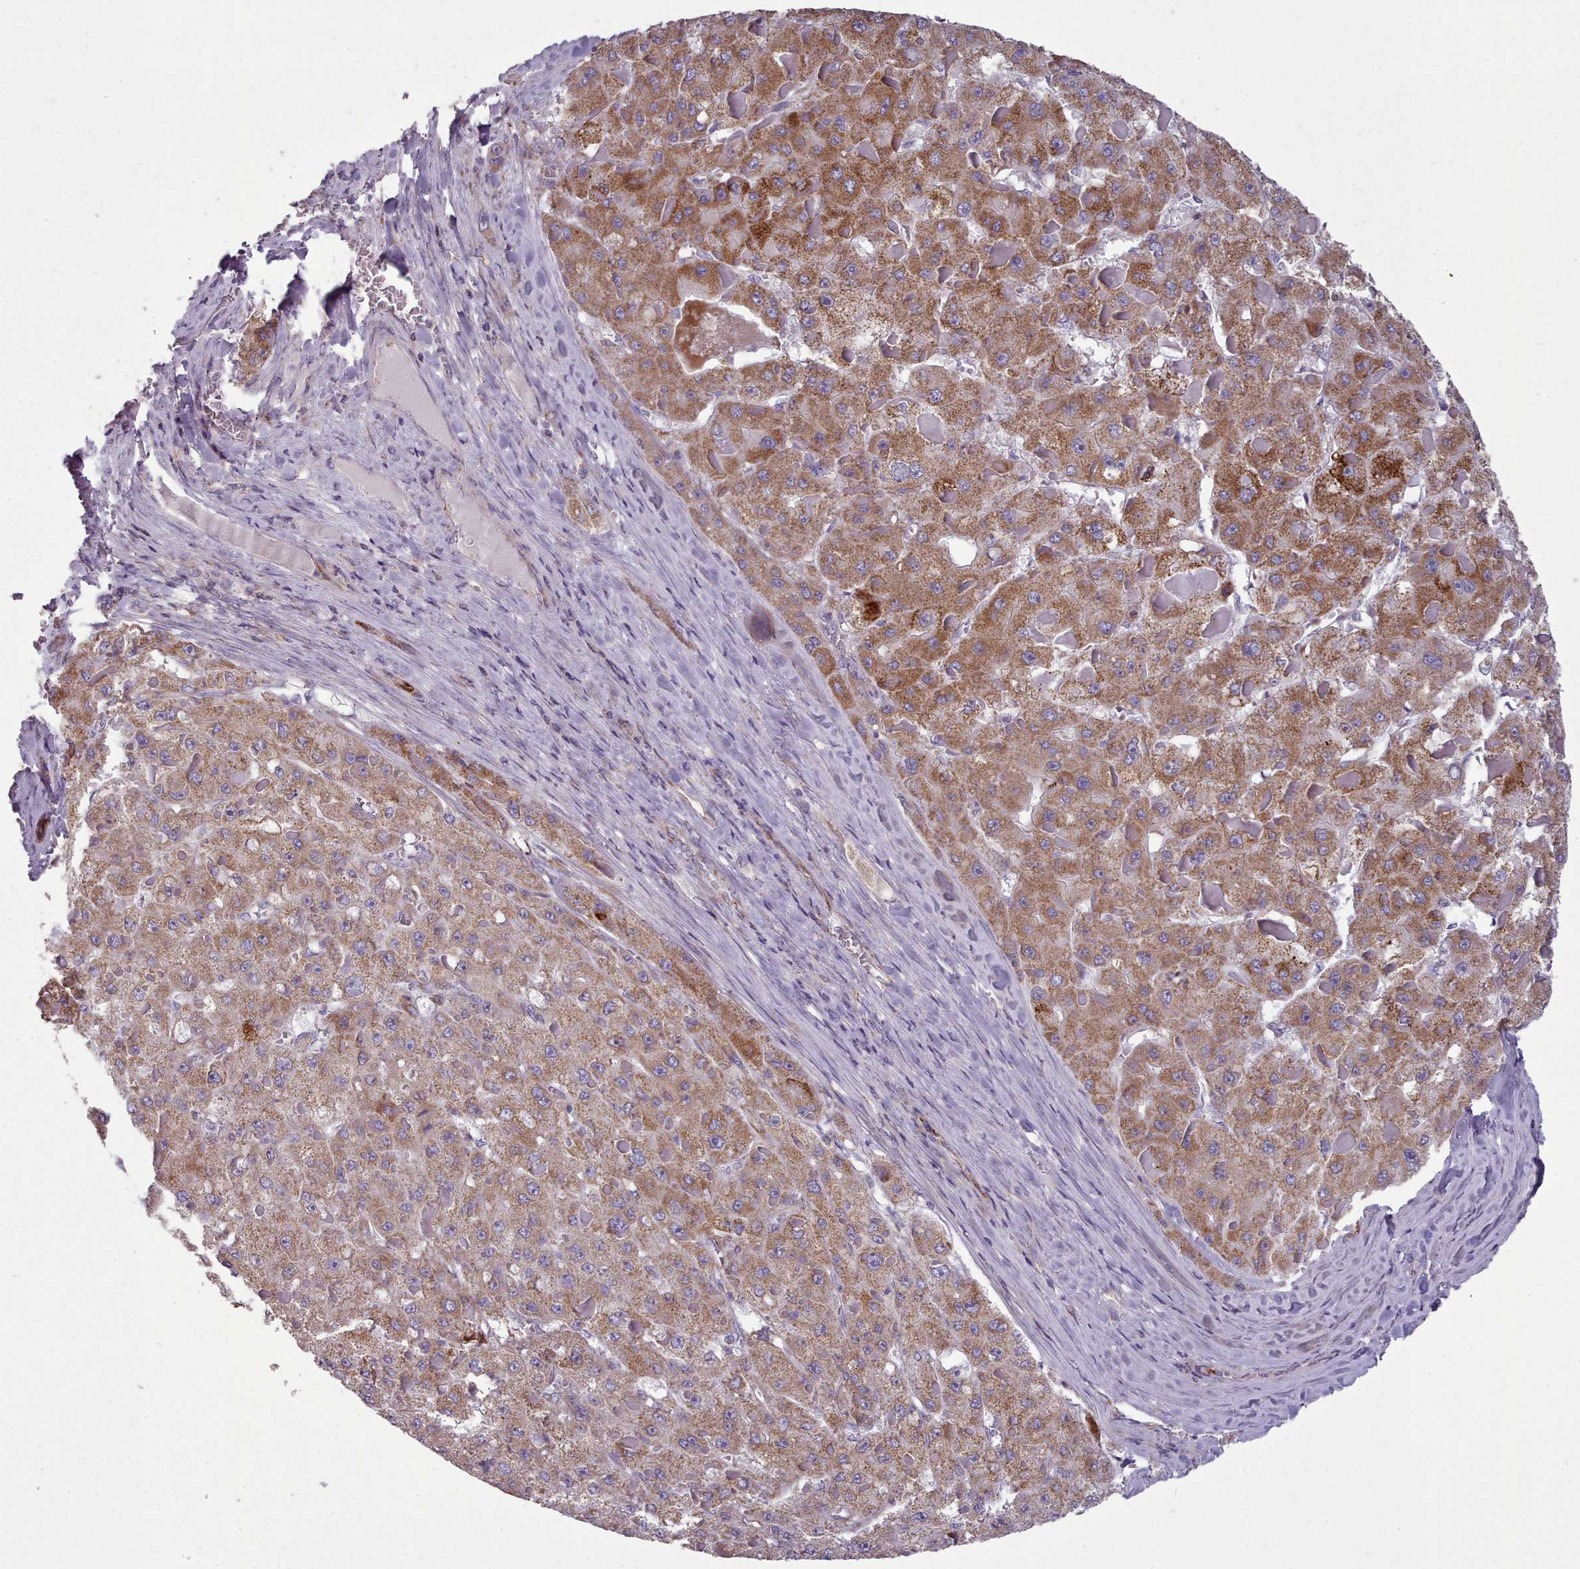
{"staining": {"intensity": "moderate", "quantity": ">75%", "location": "cytoplasmic/membranous"}, "tissue": "liver cancer", "cell_type": "Tumor cells", "image_type": "cancer", "snomed": [{"axis": "morphology", "description": "Carcinoma, Hepatocellular, NOS"}, {"axis": "topography", "description": "Liver"}], "caption": "DAB (3,3'-diaminobenzidine) immunohistochemical staining of human hepatocellular carcinoma (liver) exhibits moderate cytoplasmic/membranous protein expression in about >75% of tumor cells.", "gene": "FKBP10", "patient": {"sex": "female", "age": 73}}